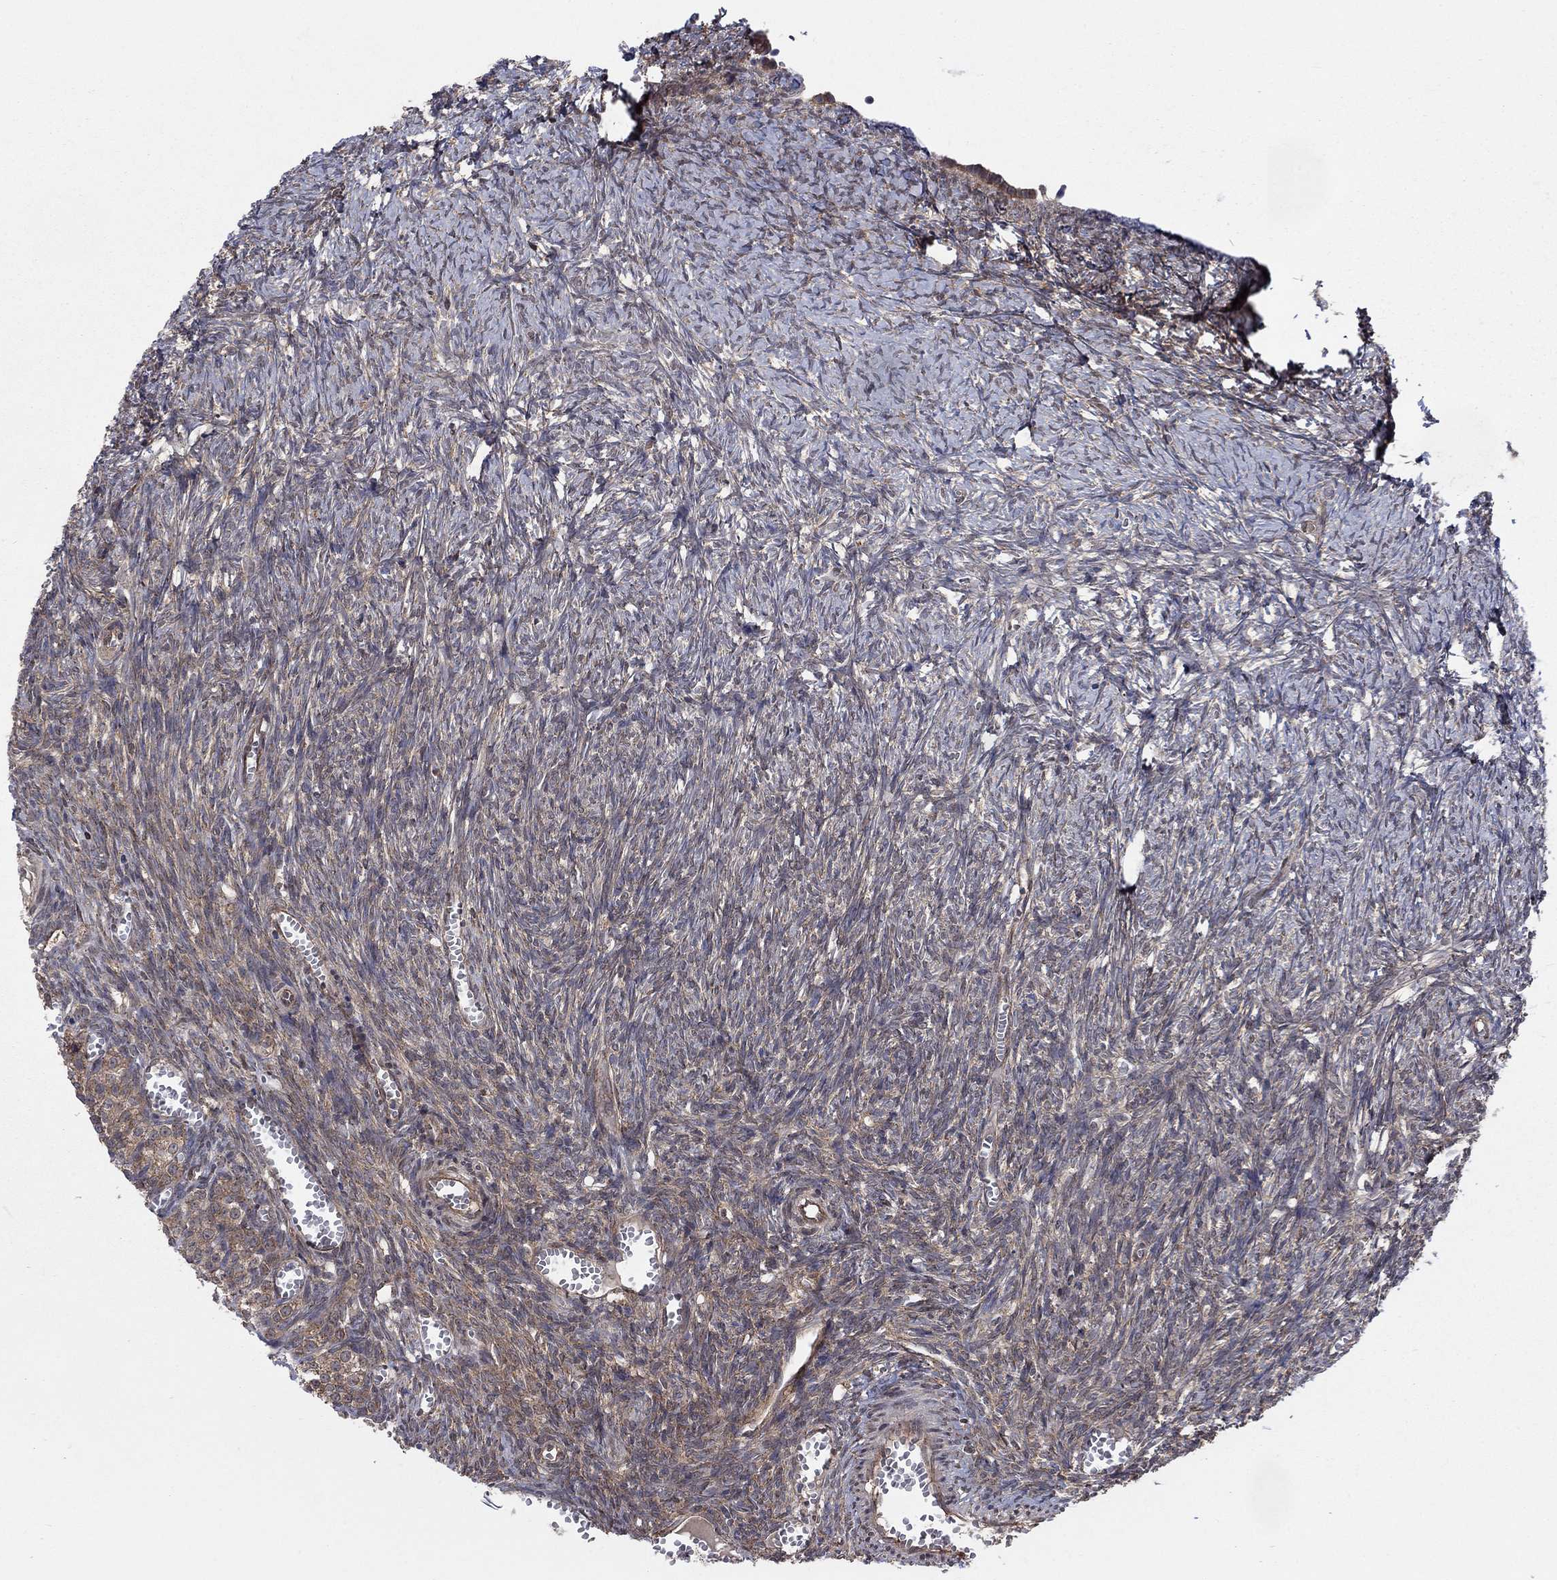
{"staining": {"intensity": "moderate", "quantity": ">75%", "location": "cytoplasmic/membranous"}, "tissue": "ovary", "cell_type": "Follicle cells", "image_type": "normal", "snomed": [{"axis": "morphology", "description": "Normal tissue, NOS"}, {"axis": "topography", "description": "Ovary"}], "caption": "High-power microscopy captured an immunohistochemistry photomicrograph of unremarkable ovary, revealing moderate cytoplasmic/membranous expression in about >75% of follicle cells.", "gene": "SH3RF1", "patient": {"sex": "female", "age": 43}}